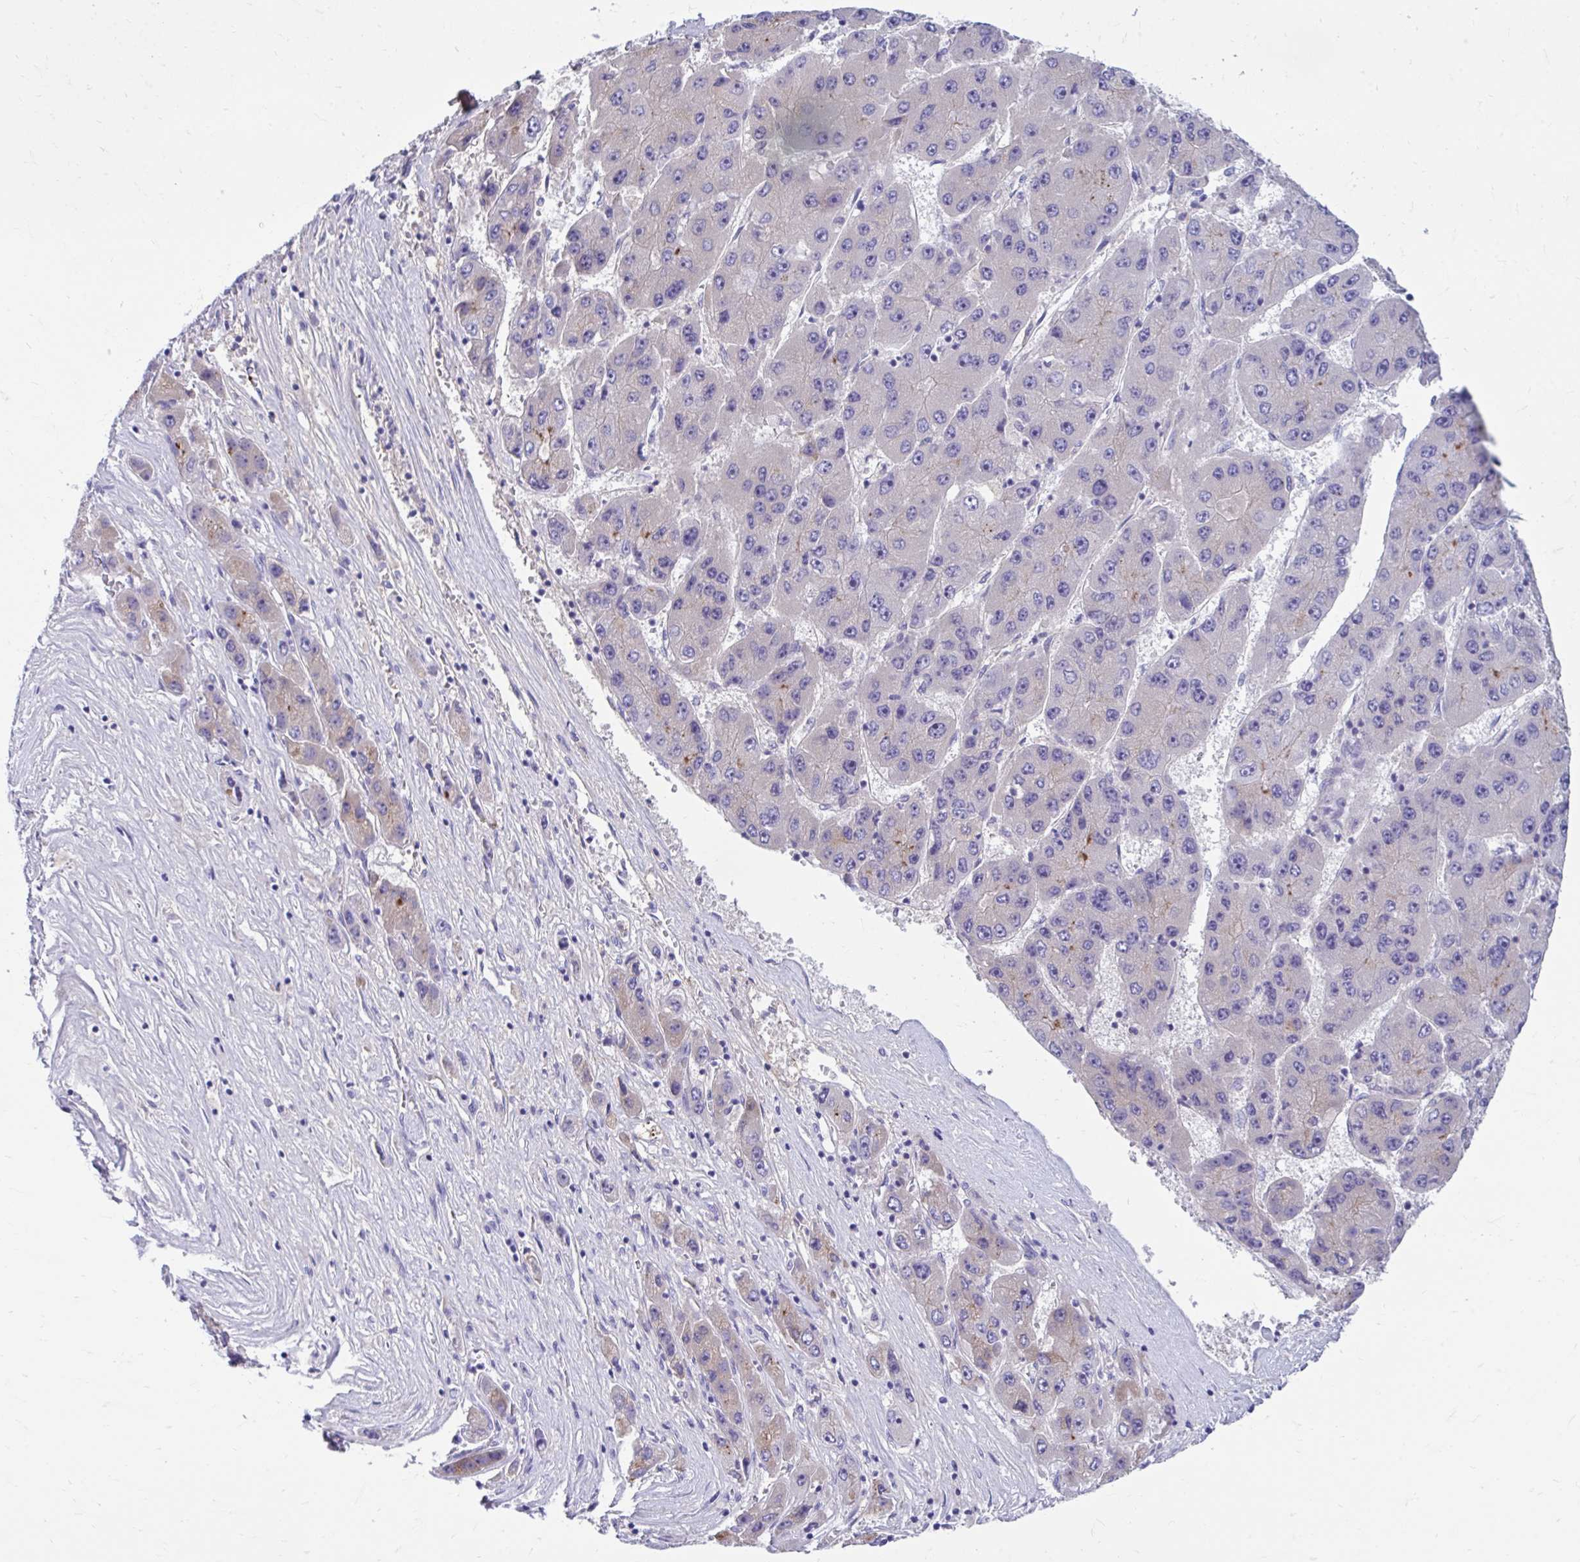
{"staining": {"intensity": "negative", "quantity": "none", "location": "none"}, "tissue": "liver cancer", "cell_type": "Tumor cells", "image_type": "cancer", "snomed": [{"axis": "morphology", "description": "Carcinoma, Hepatocellular, NOS"}, {"axis": "topography", "description": "Liver"}], "caption": "An image of human liver hepatocellular carcinoma is negative for staining in tumor cells.", "gene": "SMIM9", "patient": {"sex": "female", "age": 61}}